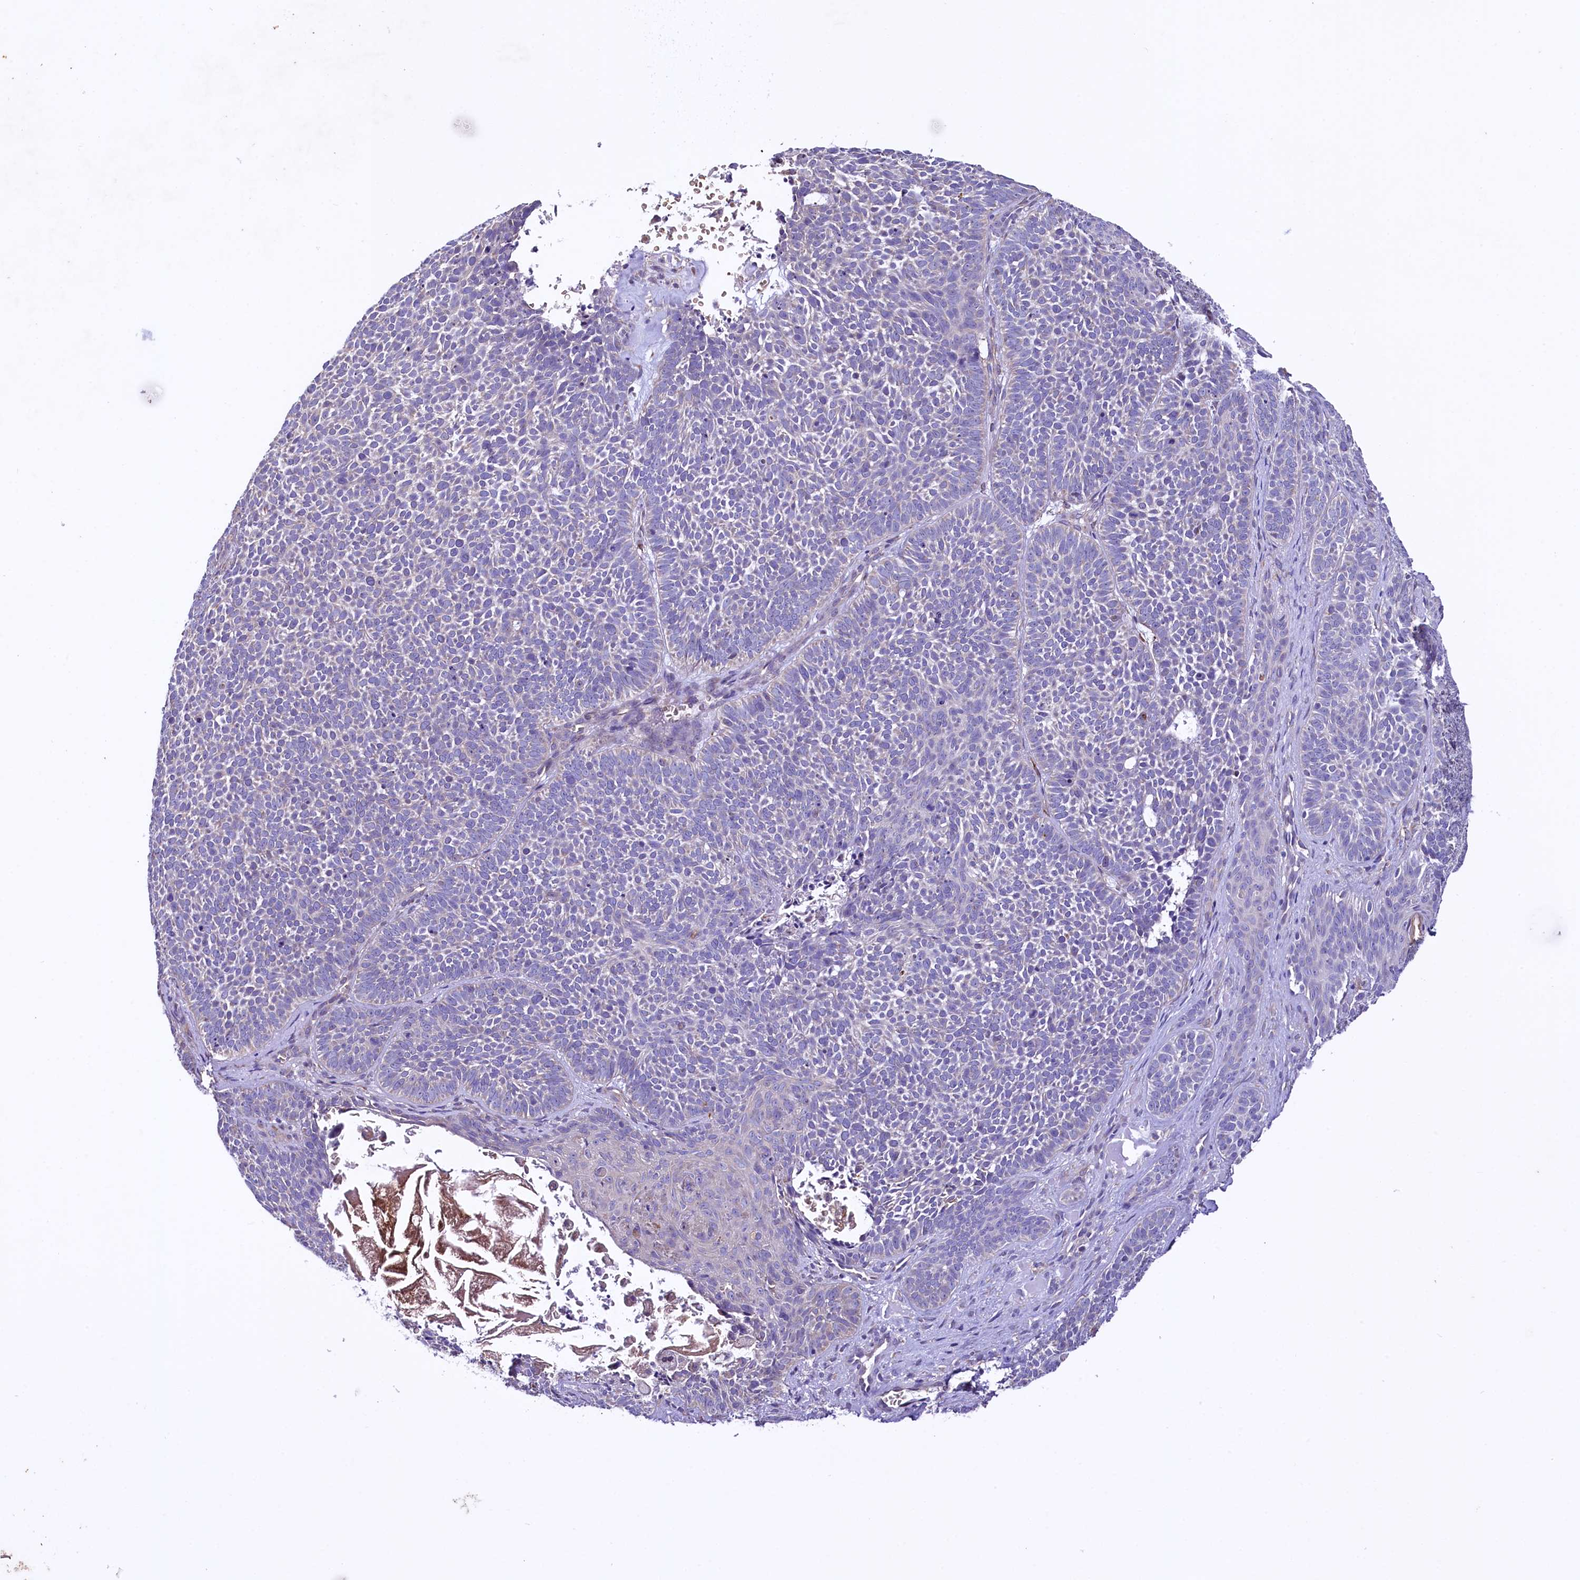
{"staining": {"intensity": "negative", "quantity": "none", "location": "none"}, "tissue": "skin cancer", "cell_type": "Tumor cells", "image_type": "cancer", "snomed": [{"axis": "morphology", "description": "Basal cell carcinoma"}, {"axis": "topography", "description": "Skin"}], "caption": "DAB (3,3'-diaminobenzidine) immunohistochemical staining of skin cancer demonstrates no significant staining in tumor cells.", "gene": "CEP295", "patient": {"sex": "male", "age": 85}}